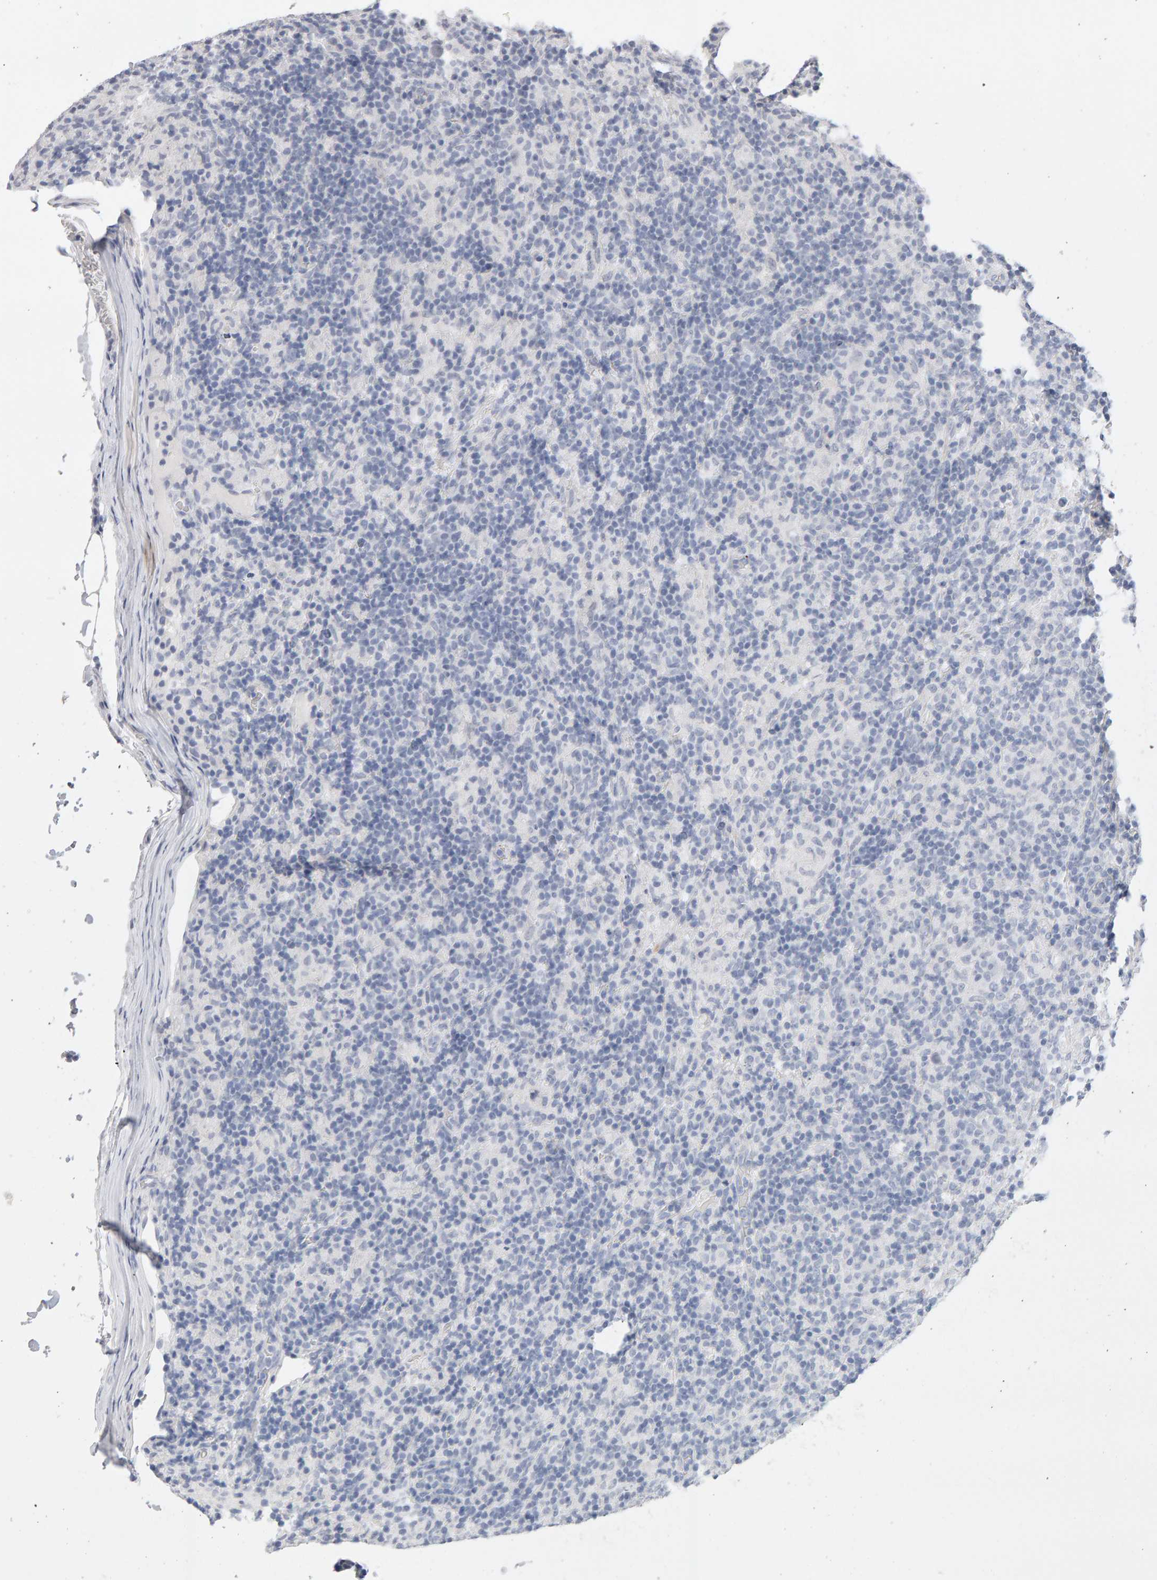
{"staining": {"intensity": "negative", "quantity": "none", "location": "none"}, "tissue": "lymphoma", "cell_type": "Tumor cells", "image_type": "cancer", "snomed": [{"axis": "morphology", "description": "Hodgkin's disease, NOS"}, {"axis": "topography", "description": "Lymph node"}], "caption": "High power microscopy micrograph of an IHC photomicrograph of lymphoma, revealing no significant expression in tumor cells.", "gene": "HNF4A", "patient": {"sex": "male", "age": 70}}